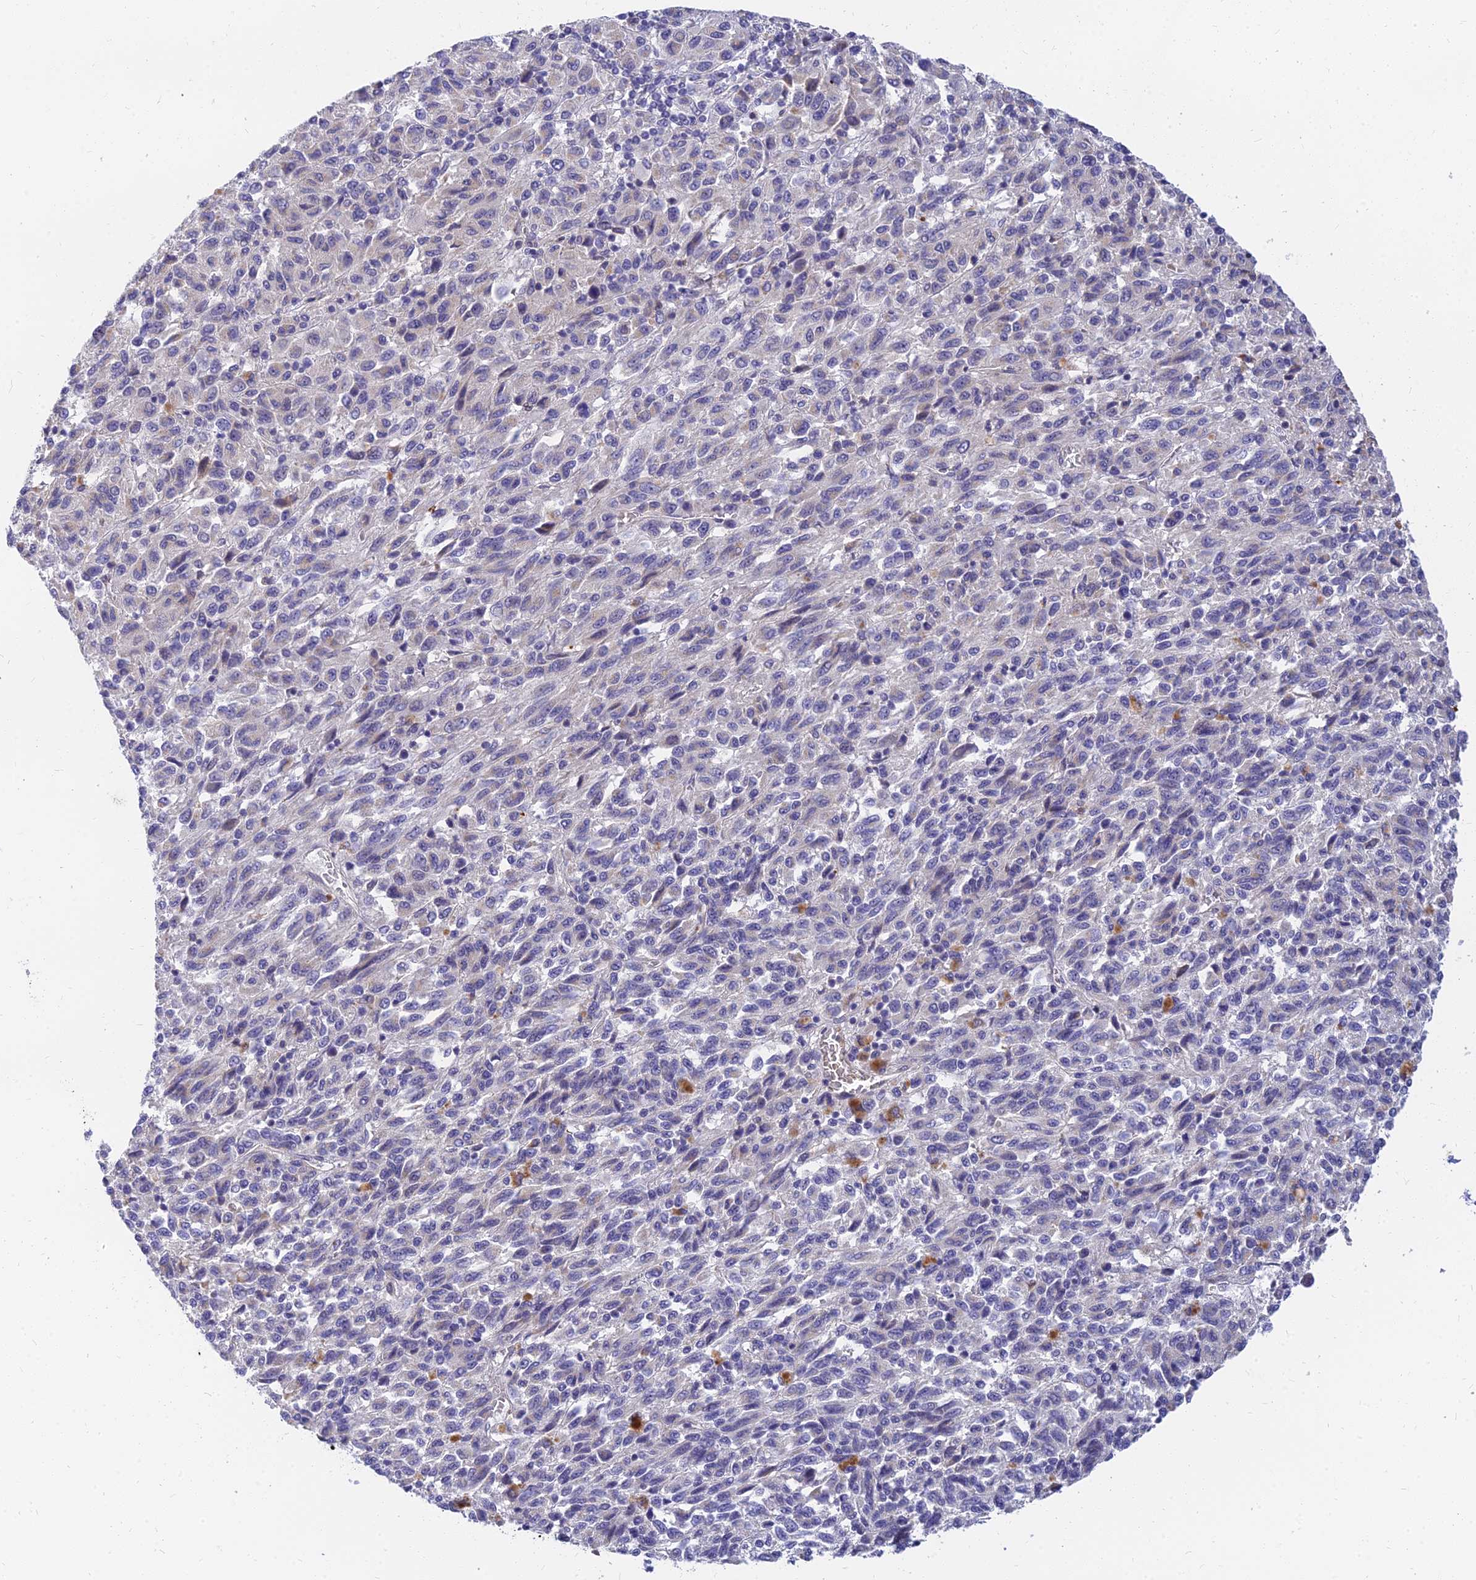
{"staining": {"intensity": "negative", "quantity": "none", "location": "none"}, "tissue": "melanoma", "cell_type": "Tumor cells", "image_type": "cancer", "snomed": [{"axis": "morphology", "description": "Malignant melanoma, Metastatic site"}, {"axis": "topography", "description": "Lung"}], "caption": "Tumor cells show no significant positivity in melanoma. (DAB immunohistochemistry, high magnification).", "gene": "ANKS4B", "patient": {"sex": "male", "age": 64}}